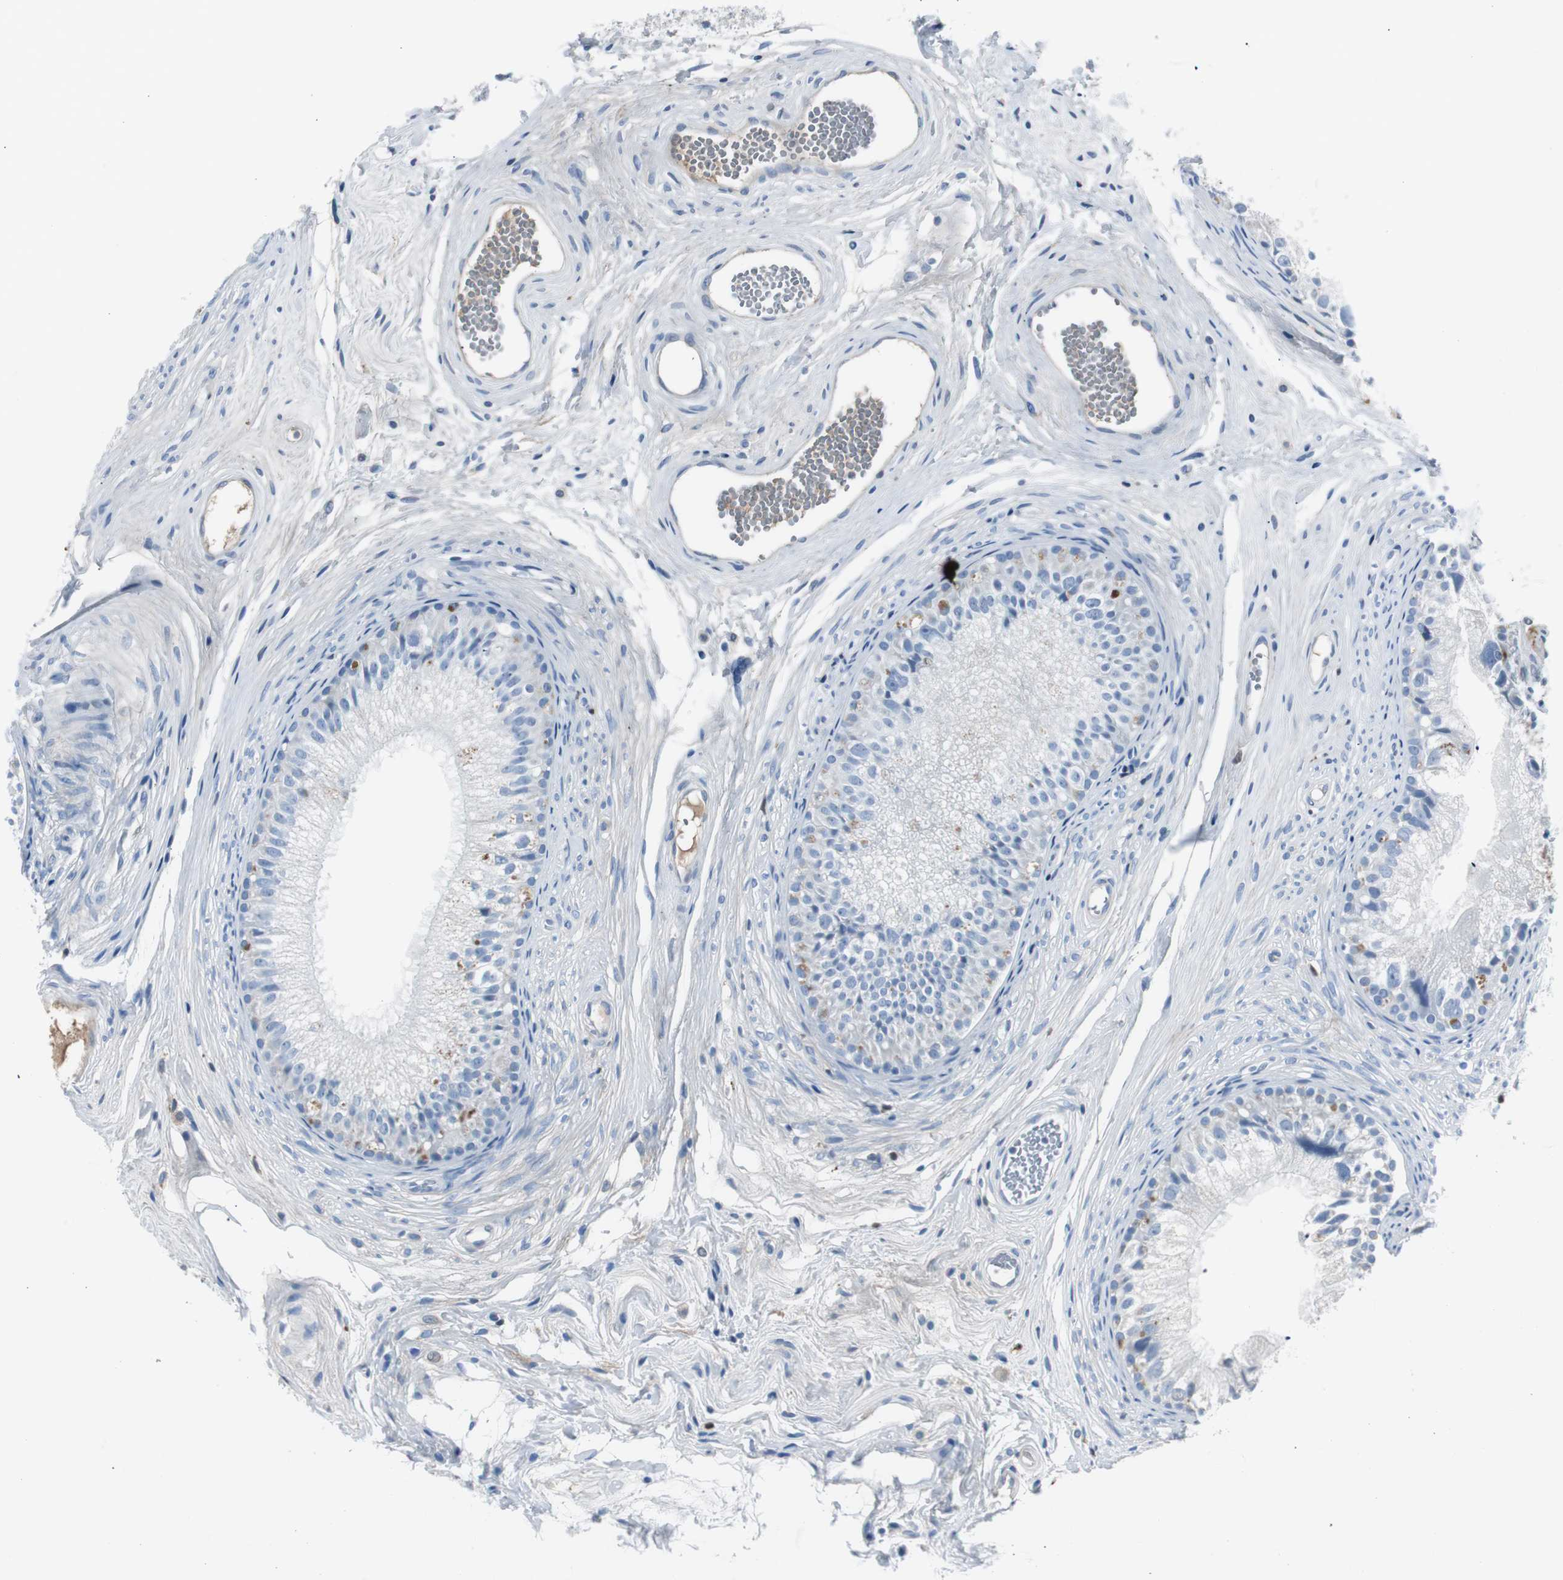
{"staining": {"intensity": "moderate", "quantity": ">75%", "location": "cytoplasmic/membranous"}, "tissue": "epididymis", "cell_type": "Glandular cells", "image_type": "normal", "snomed": [{"axis": "morphology", "description": "Normal tissue, NOS"}, {"axis": "topography", "description": "Epididymis"}], "caption": "A photomicrograph showing moderate cytoplasmic/membranous positivity in about >75% of glandular cells in benign epididymis, as visualized by brown immunohistochemical staining.", "gene": "SERPINF1", "patient": {"sex": "male", "age": 56}}